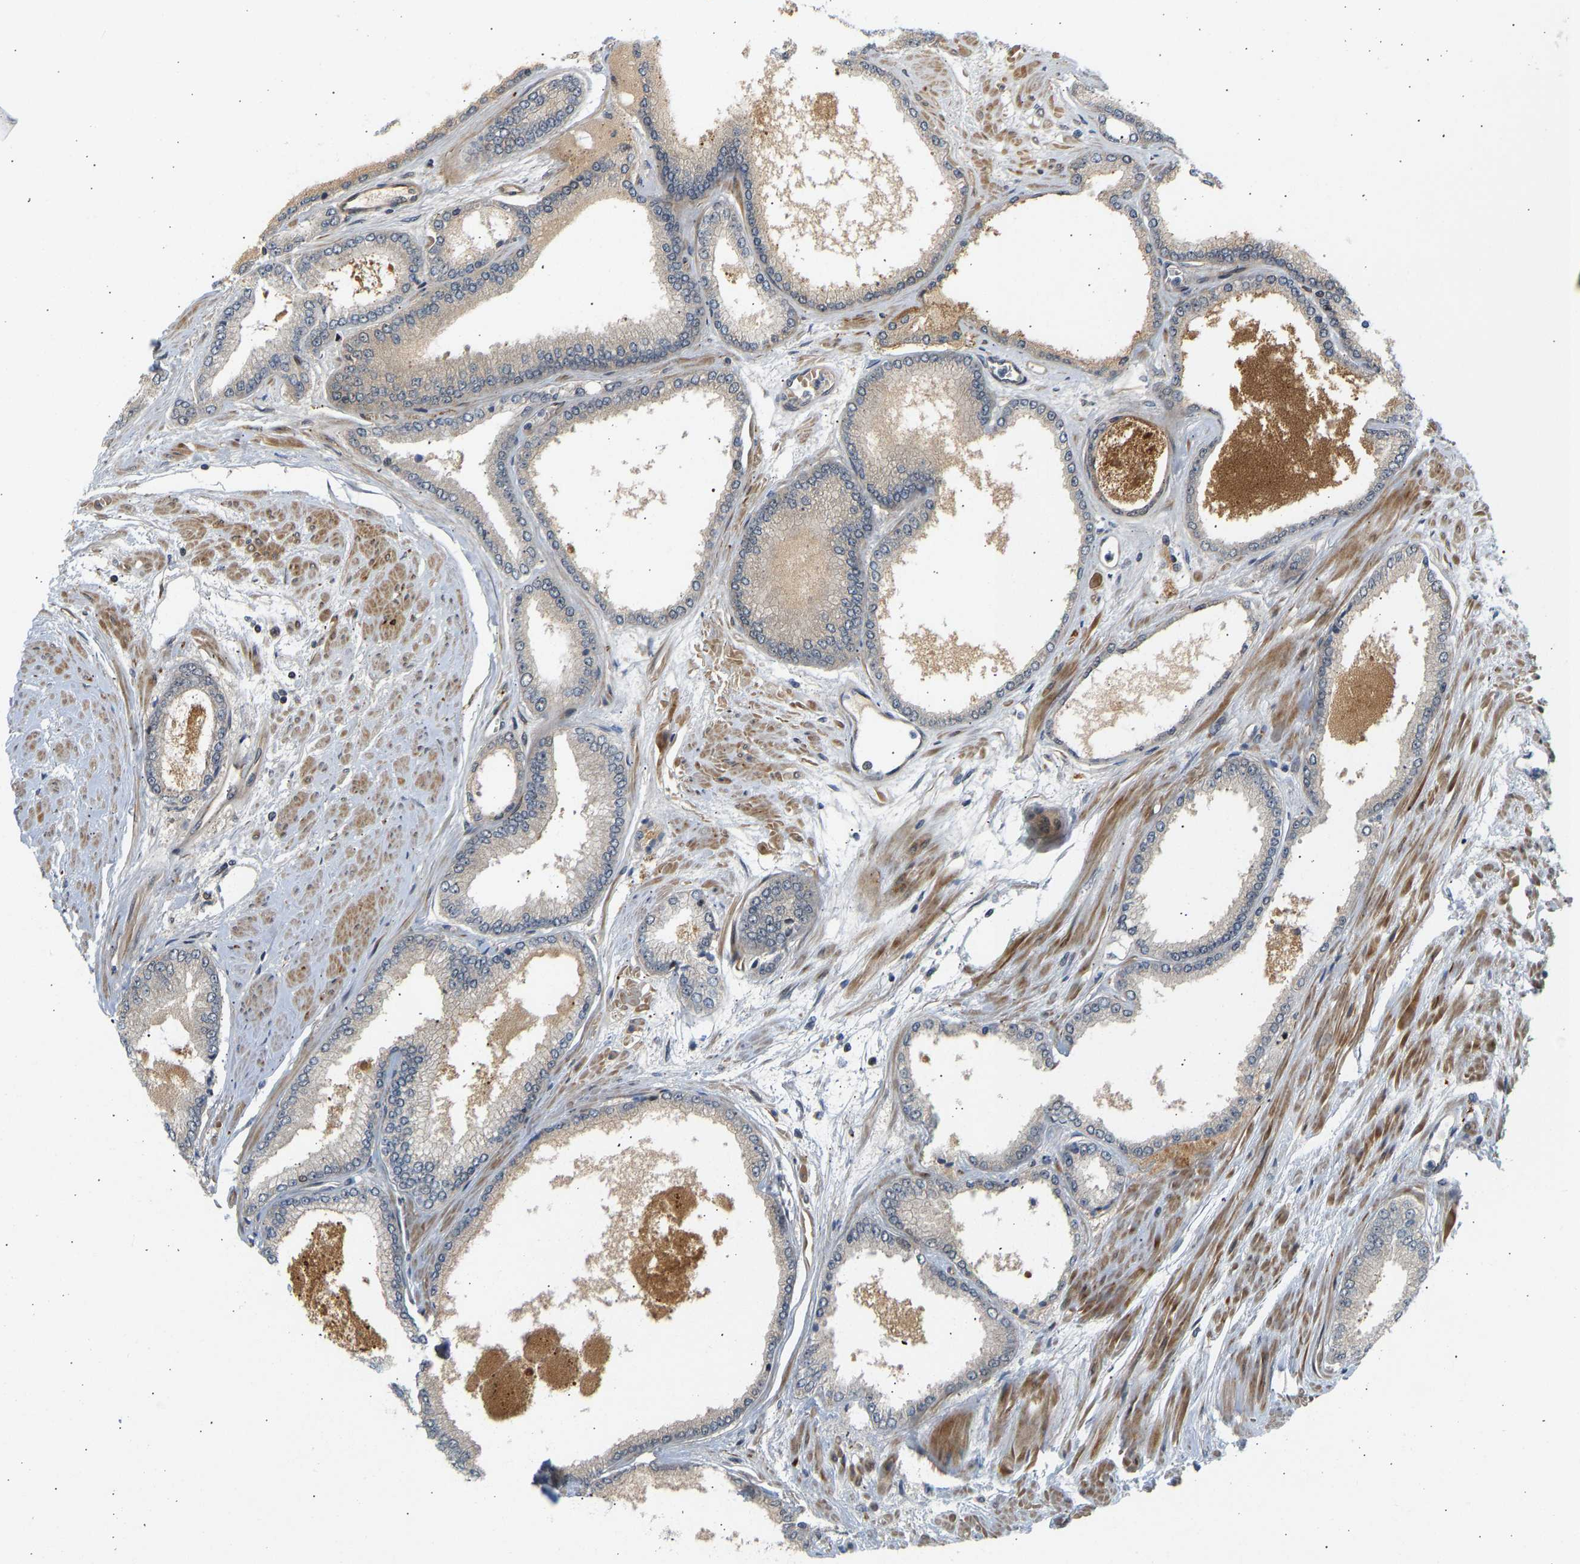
{"staining": {"intensity": "negative", "quantity": "none", "location": "none"}, "tissue": "prostate cancer", "cell_type": "Tumor cells", "image_type": "cancer", "snomed": [{"axis": "morphology", "description": "Adenocarcinoma, High grade"}, {"axis": "topography", "description": "Prostate"}], "caption": "Prostate high-grade adenocarcinoma stained for a protein using immunohistochemistry (IHC) reveals no positivity tumor cells.", "gene": "BAG1", "patient": {"sex": "male", "age": 61}}